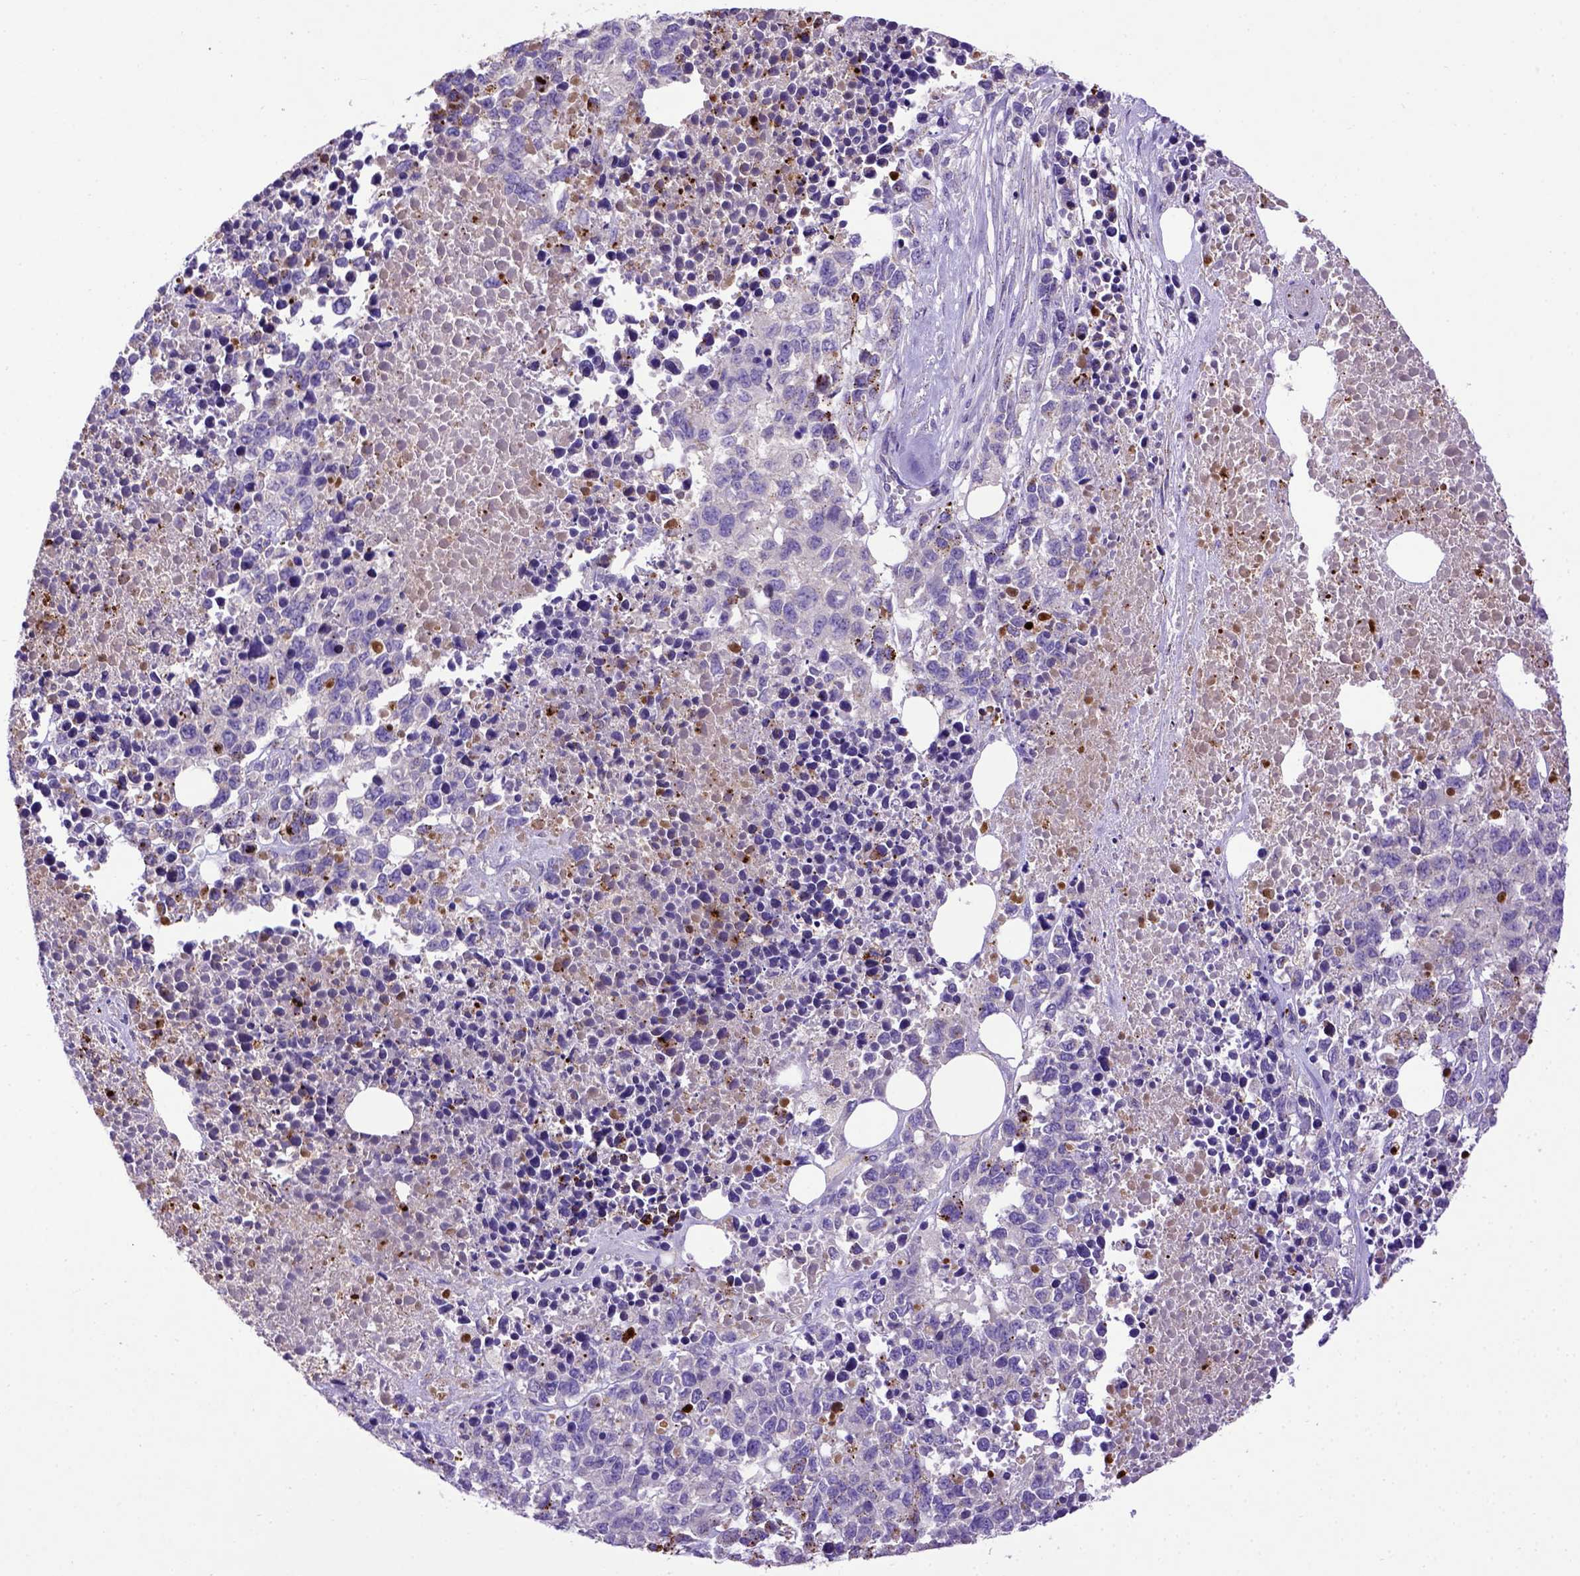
{"staining": {"intensity": "negative", "quantity": "none", "location": "none"}, "tissue": "melanoma", "cell_type": "Tumor cells", "image_type": "cancer", "snomed": [{"axis": "morphology", "description": "Malignant melanoma, Metastatic site"}, {"axis": "topography", "description": "Skin"}], "caption": "Immunohistochemical staining of human melanoma demonstrates no significant positivity in tumor cells.", "gene": "ADAM12", "patient": {"sex": "male", "age": 84}}